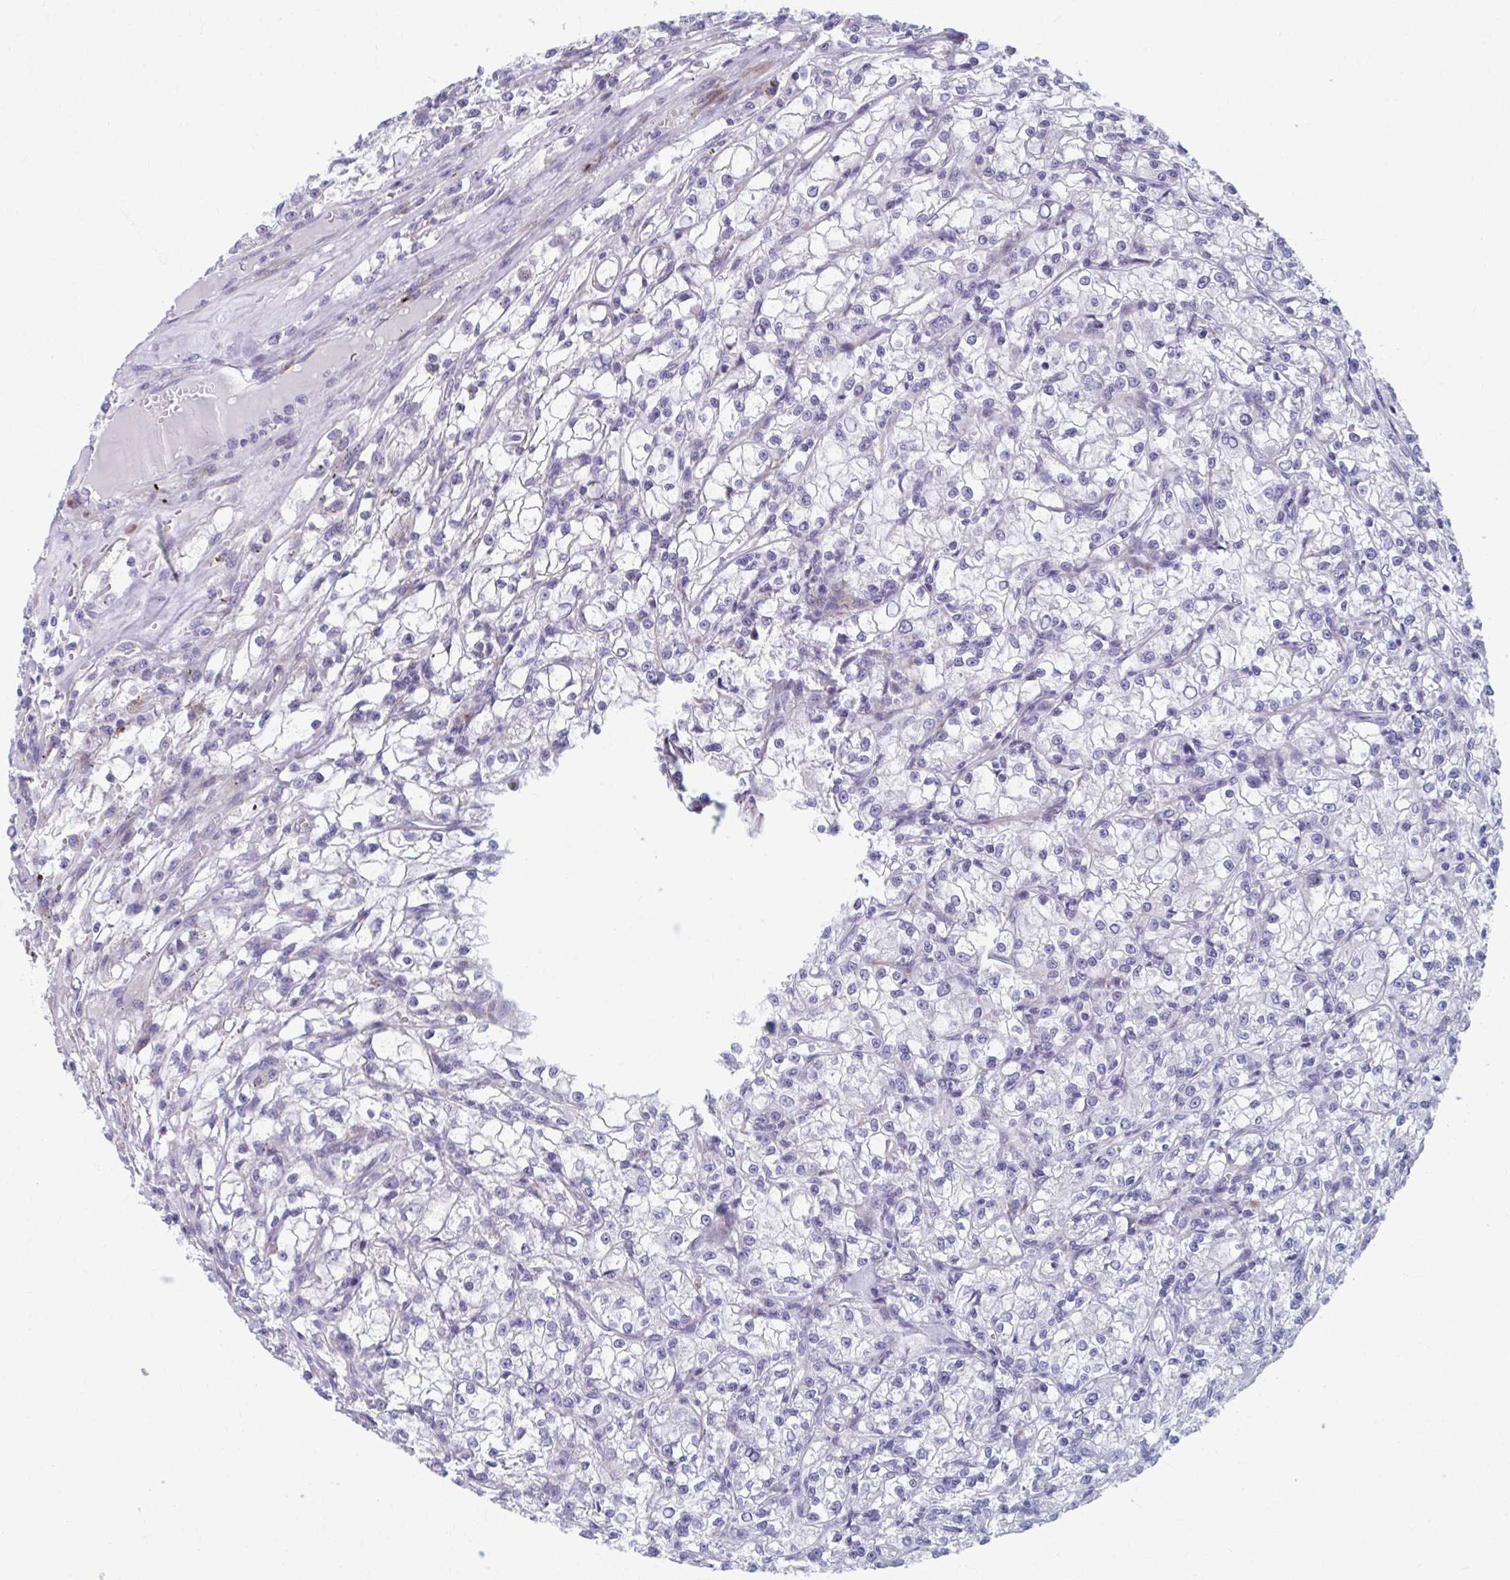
{"staining": {"intensity": "negative", "quantity": "none", "location": "none"}, "tissue": "renal cancer", "cell_type": "Tumor cells", "image_type": "cancer", "snomed": [{"axis": "morphology", "description": "Adenocarcinoma, NOS"}, {"axis": "topography", "description": "Kidney"}], "caption": "Renal cancer stained for a protein using immunohistochemistry demonstrates no staining tumor cells.", "gene": "OLFM2", "patient": {"sex": "female", "age": 59}}